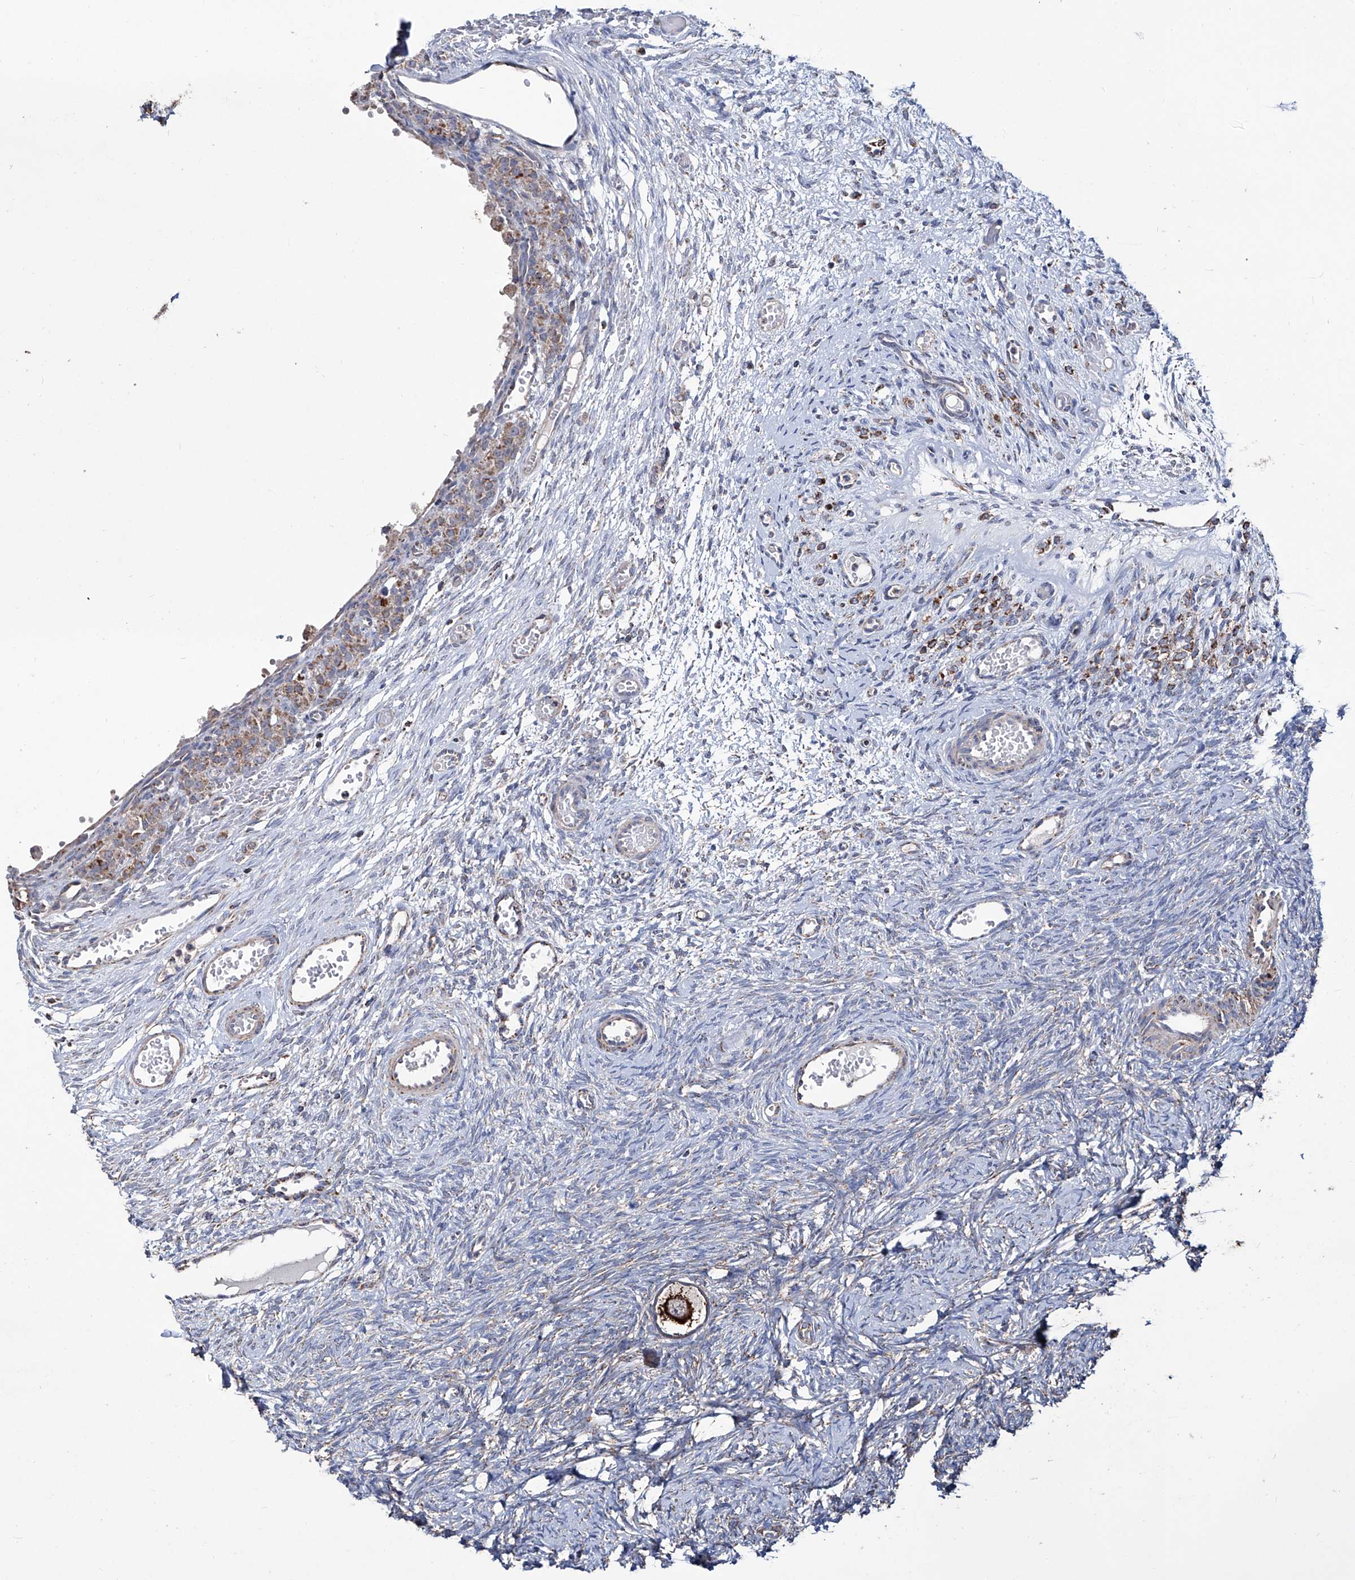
{"staining": {"intensity": "strong", "quantity": ">75%", "location": "cytoplasmic/membranous"}, "tissue": "ovary", "cell_type": "Follicle cells", "image_type": "normal", "snomed": [{"axis": "morphology", "description": "Adenocarcinoma, NOS"}, {"axis": "topography", "description": "Endometrium"}], "caption": "Protein expression analysis of normal human ovary reveals strong cytoplasmic/membranous positivity in approximately >75% of follicle cells. (DAB IHC, brown staining for protein, blue staining for nuclei).", "gene": "NHS", "patient": {"sex": "female", "age": 32}}